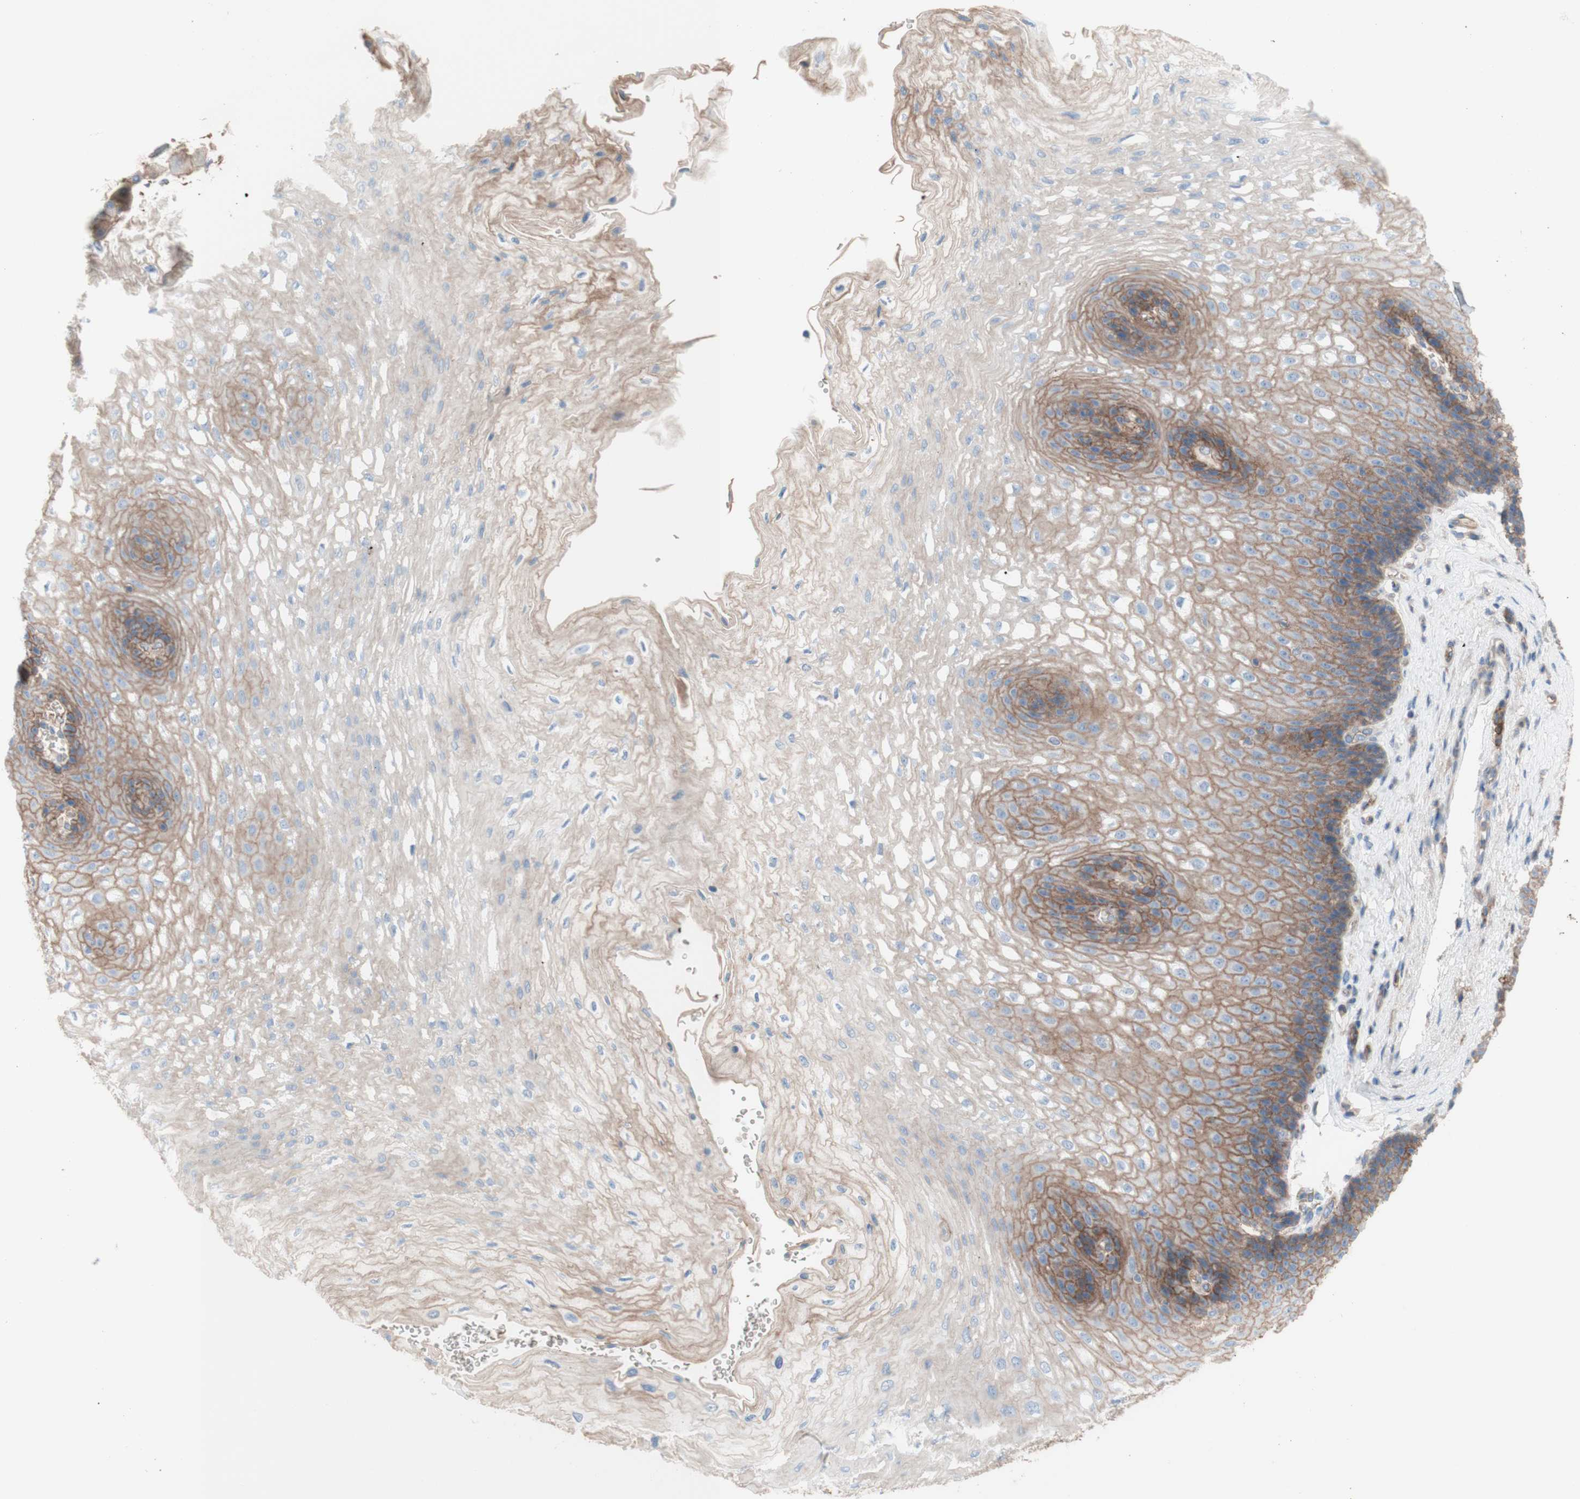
{"staining": {"intensity": "weak", "quantity": ">75%", "location": "cytoplasmic/membranous"}, "tissue": "esophagus", "cell_type": "Squamous epithelial cells", "image_type": "normal", "snomed": [{"axis": "morphology", "description": "Normal tissue, NOS"}, {"axis": "topography", "description": "Esophagus"}], "caption": "Immunohistochemical staining of unremarkable human esophagus displays weak cytoplasmic/membranous protein staining in about >75% of squamous epithelial cells.", "gene": "CD46", "patient": {"sex": "female", "age": 72}}